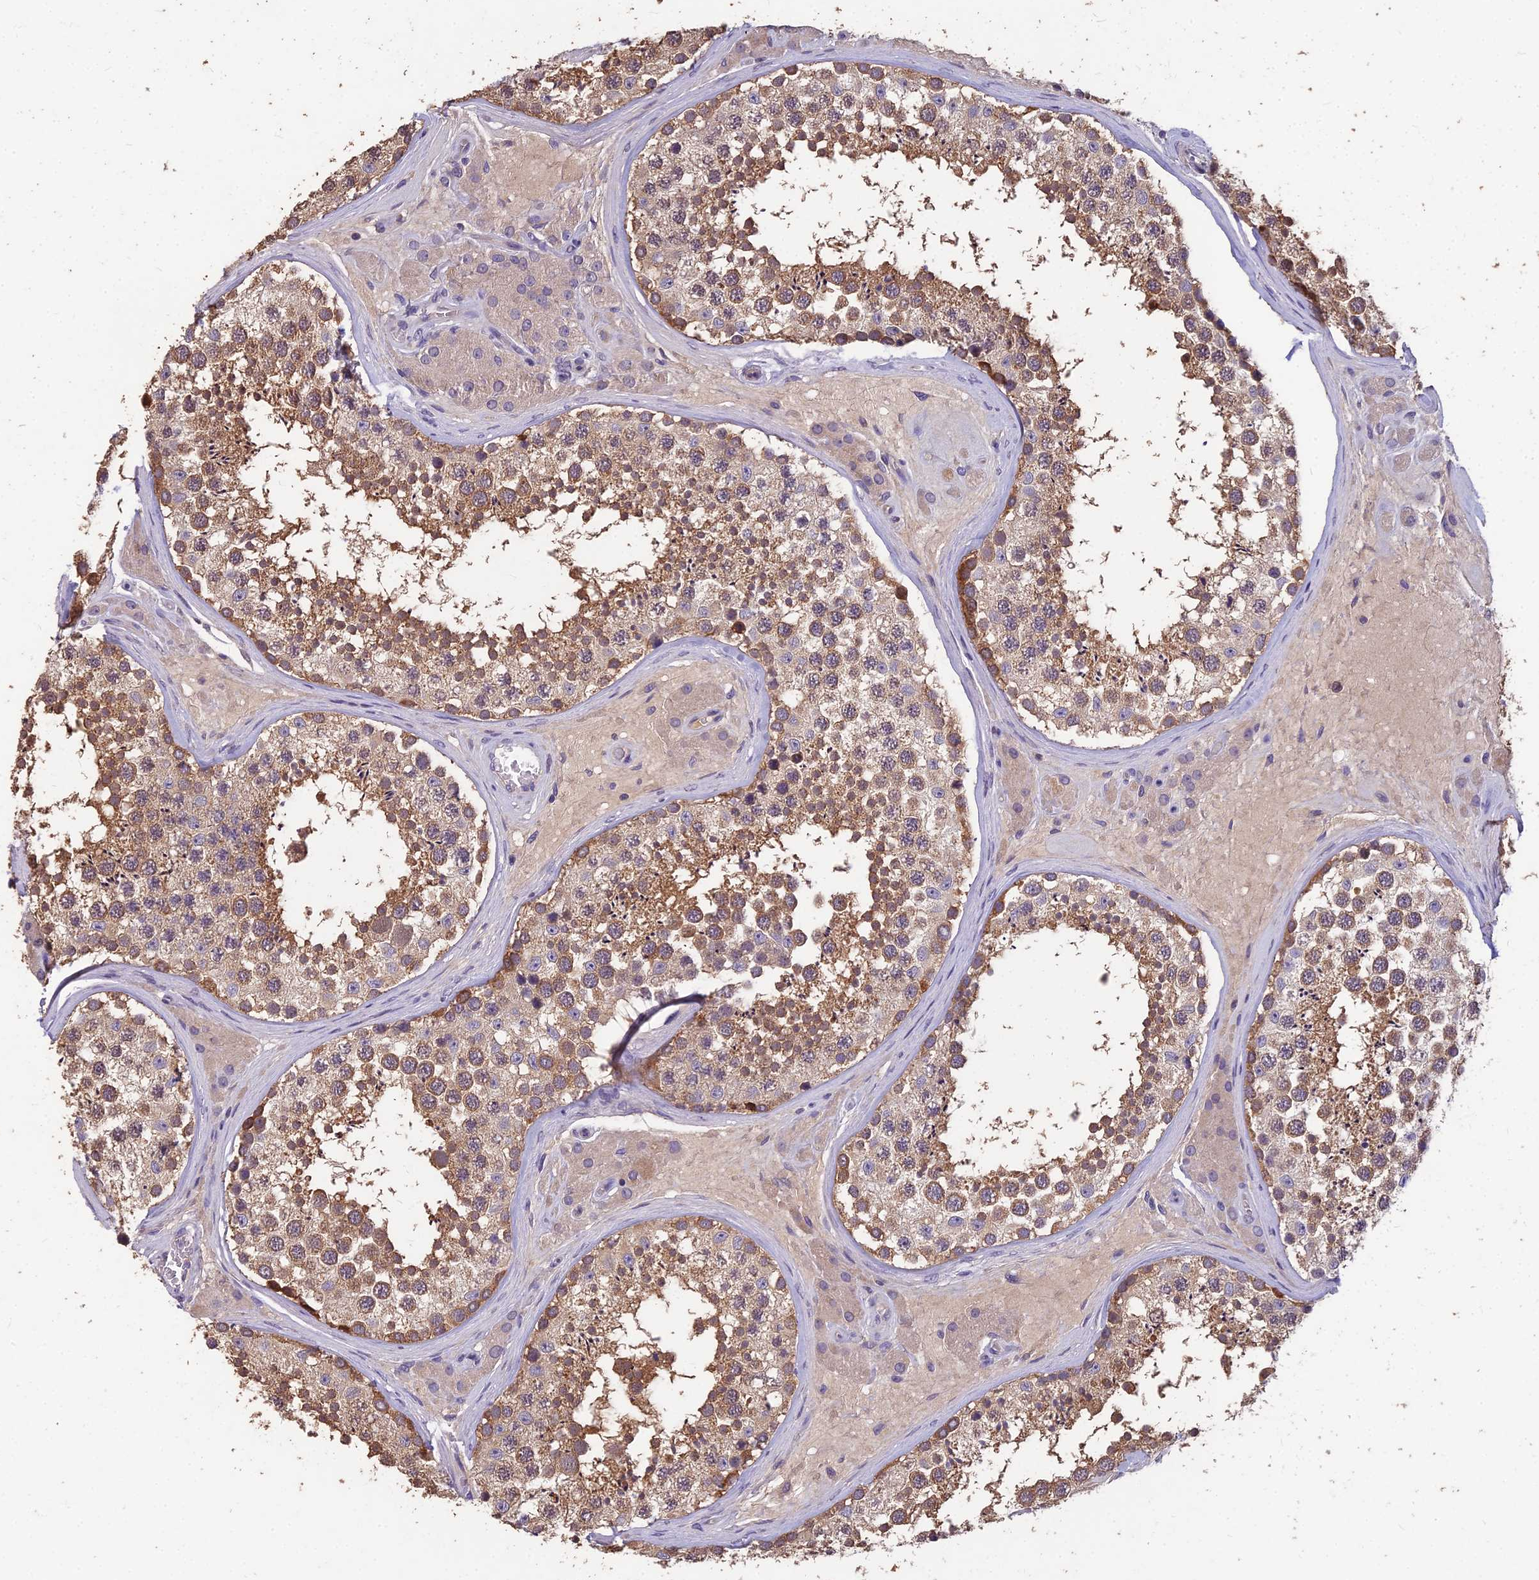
{"staining": {"intensity": "moderate", "quantity": ">75%", "location": "cytoplasmic/membranous"}, "tissue": "testis", "cell_type": "Cells in seminiferous ducts", "image_type": "normal", "snomed": [{"axis": "morphology", "description": "Normal tissue, NOS"}, {"axis": "topography", "description": "Testis"}], "caption": "High-power microscopy captured an immunohistochemistry photomicrograph of benign testis, revealing moderate cytoplasmic/membranous expression in about >75% of cells in seminiferous ducts.", "gene": "CEACAM16", "patient": {"sex": "male", "age": 46}}